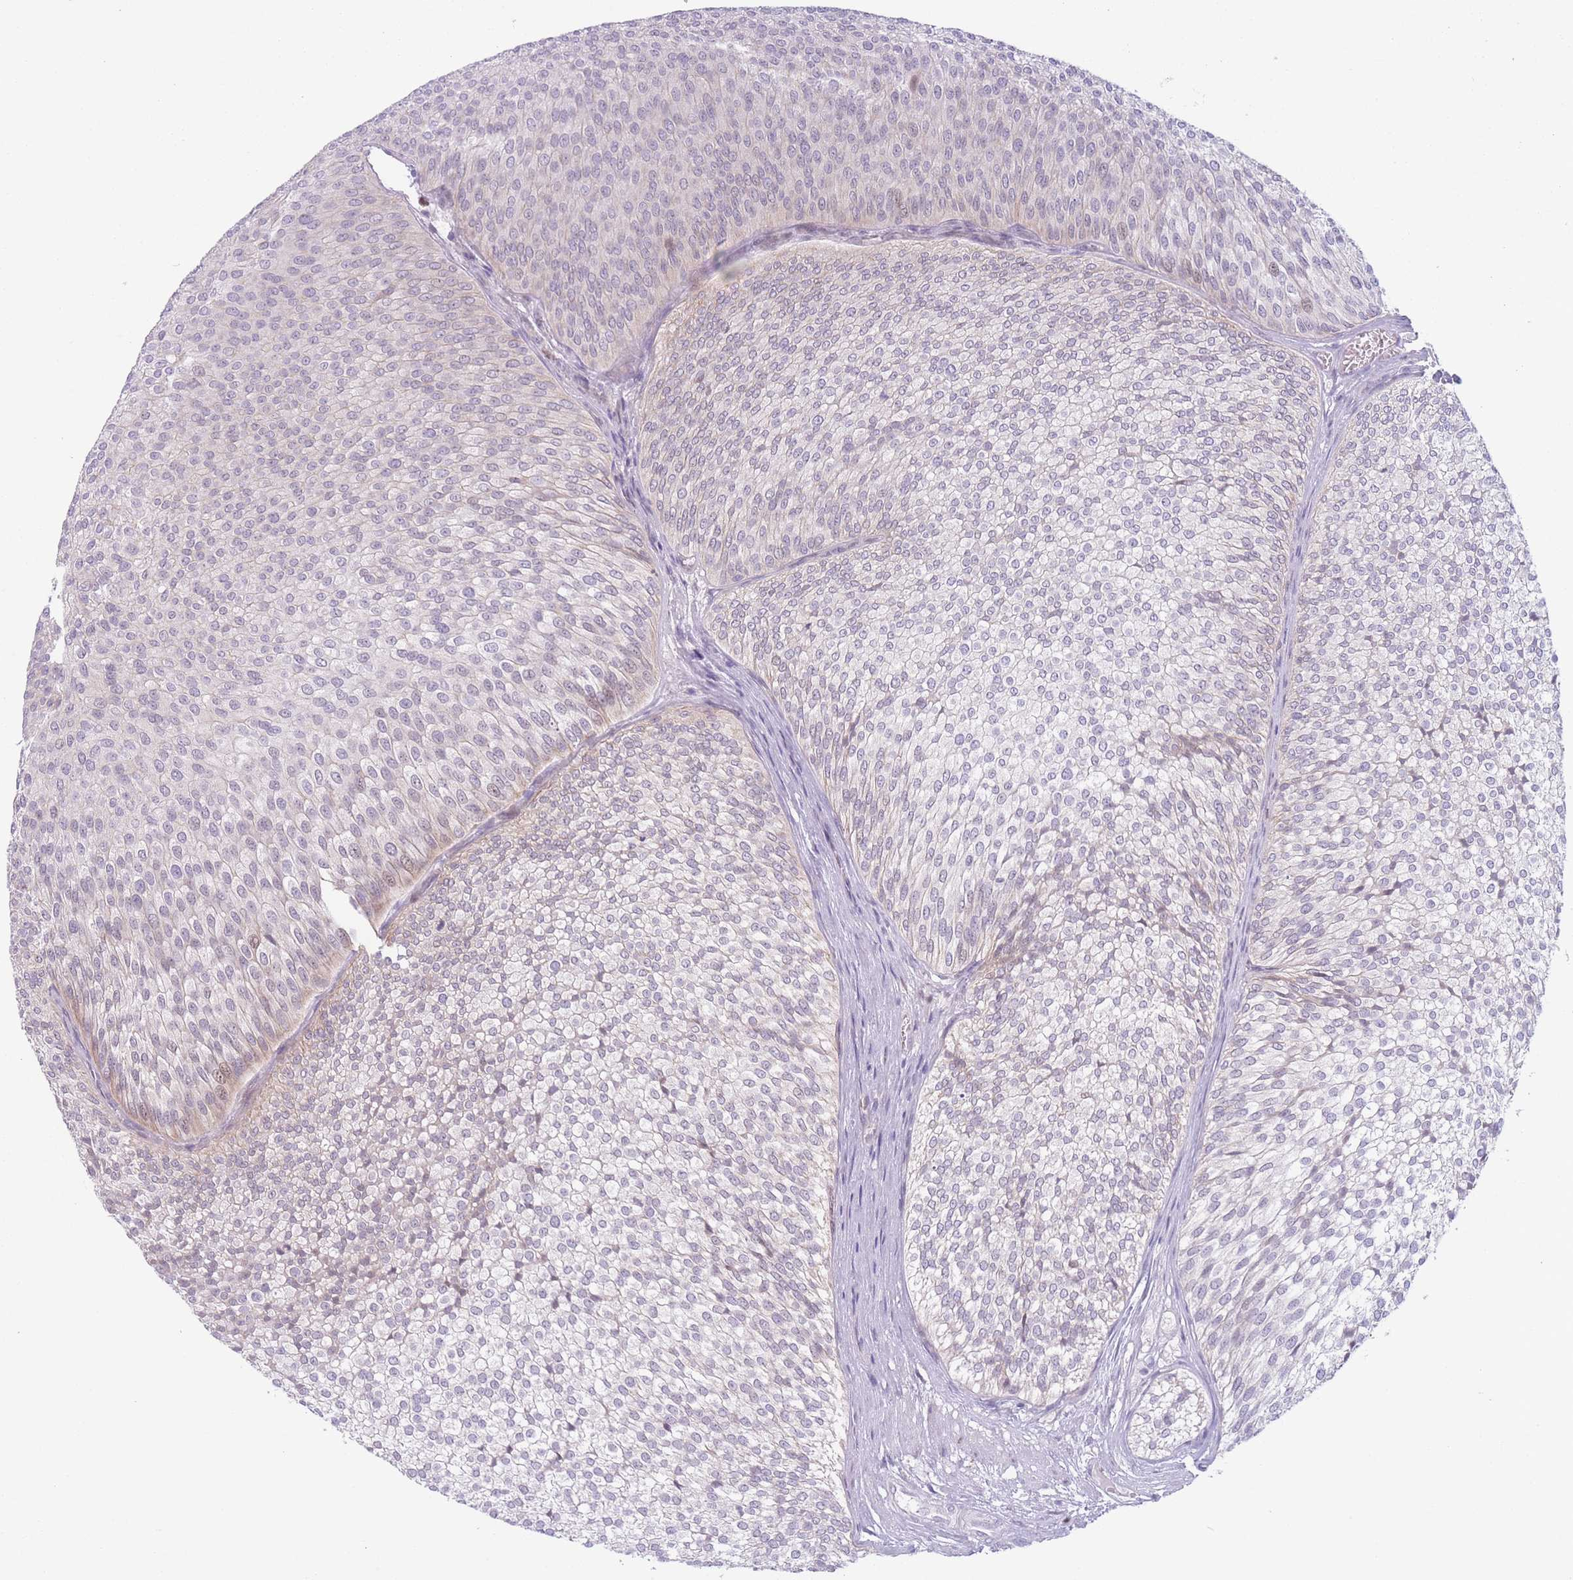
{"staining": {"intensity": "weak", "quantity": "<25%", "location": "cytoplasmic/membranous"}, "tissue": "urothelial cancer", "cell_type": "Tumor cells", "image_type": "cancer", "snomed": [{"axis": "morphology", "description": "Urothelial carcinoma, Low grade"}, {"axis": "topography", "description": "Urinary bladder"}], "caption": "DAB (3,3'-diaminobenzidine) immunohistochemical staining of human urothelial cancer displays no significant positivity in tumor cells.", "gene": "ZNF439", "patient": {"sex": "male", "age": 91}}